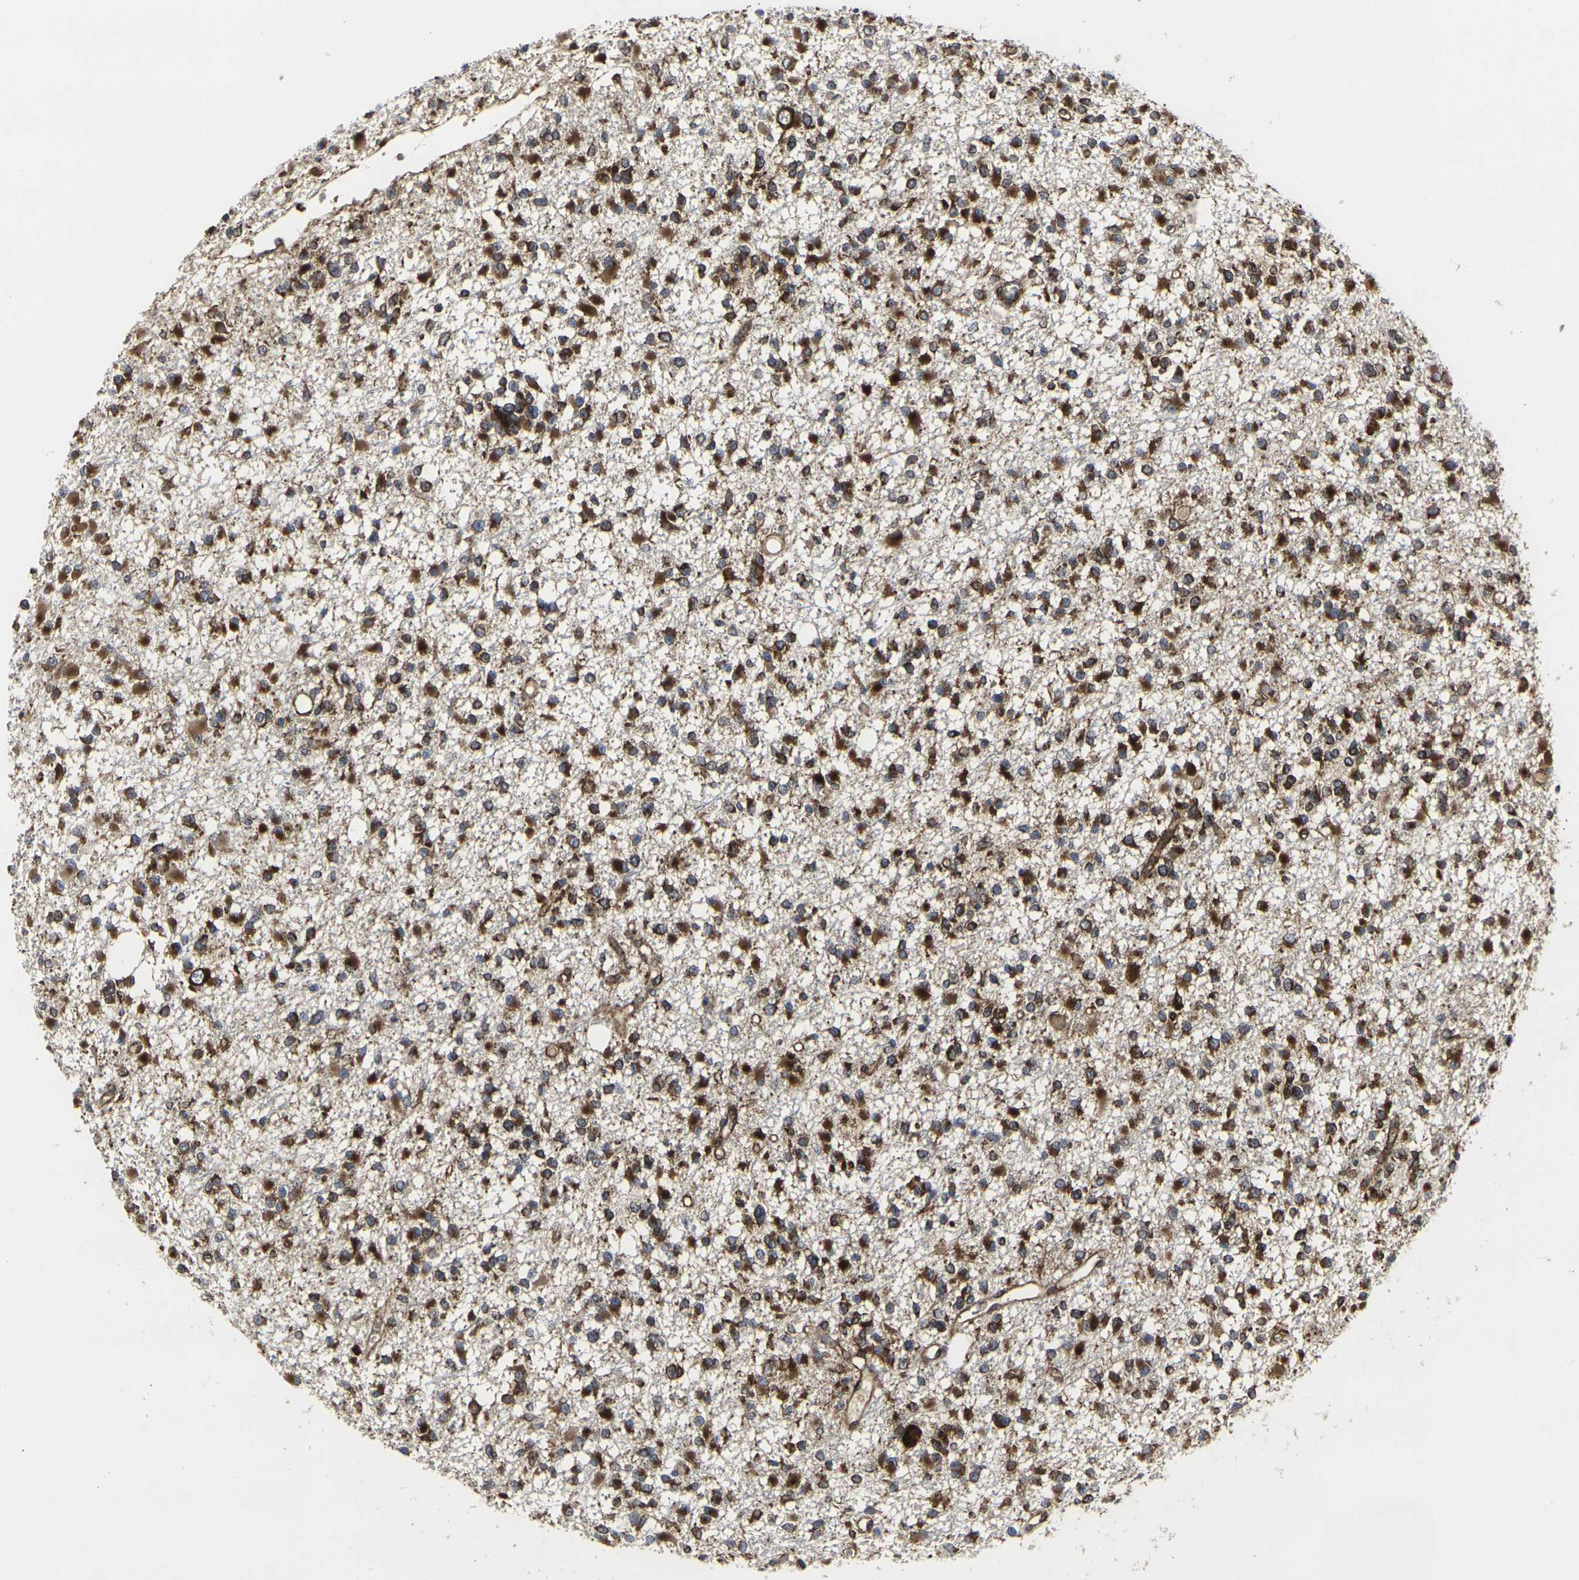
{"staining": {"intensity": "strong", "quantity": ">75%", "location": "cytoplasmic/membranous"}, "tissue": "glioma", "cell_type": "Tumor cells", "image_type": "cancer", "snomed": [{"axis": "morphology", "description": "Glioma, malignant, Low grade"}, {"axis": "topography", "description": "Brain"}], "caption": "There is high levels of strong cytoplasmic/membranous positivity in tumor cells of malignant glioma (low-grade), as demonstrated by immunohistochemical staining (brown color).", "gene": "MARCHF2", "patient": {"sex": "female", "age": 22}}